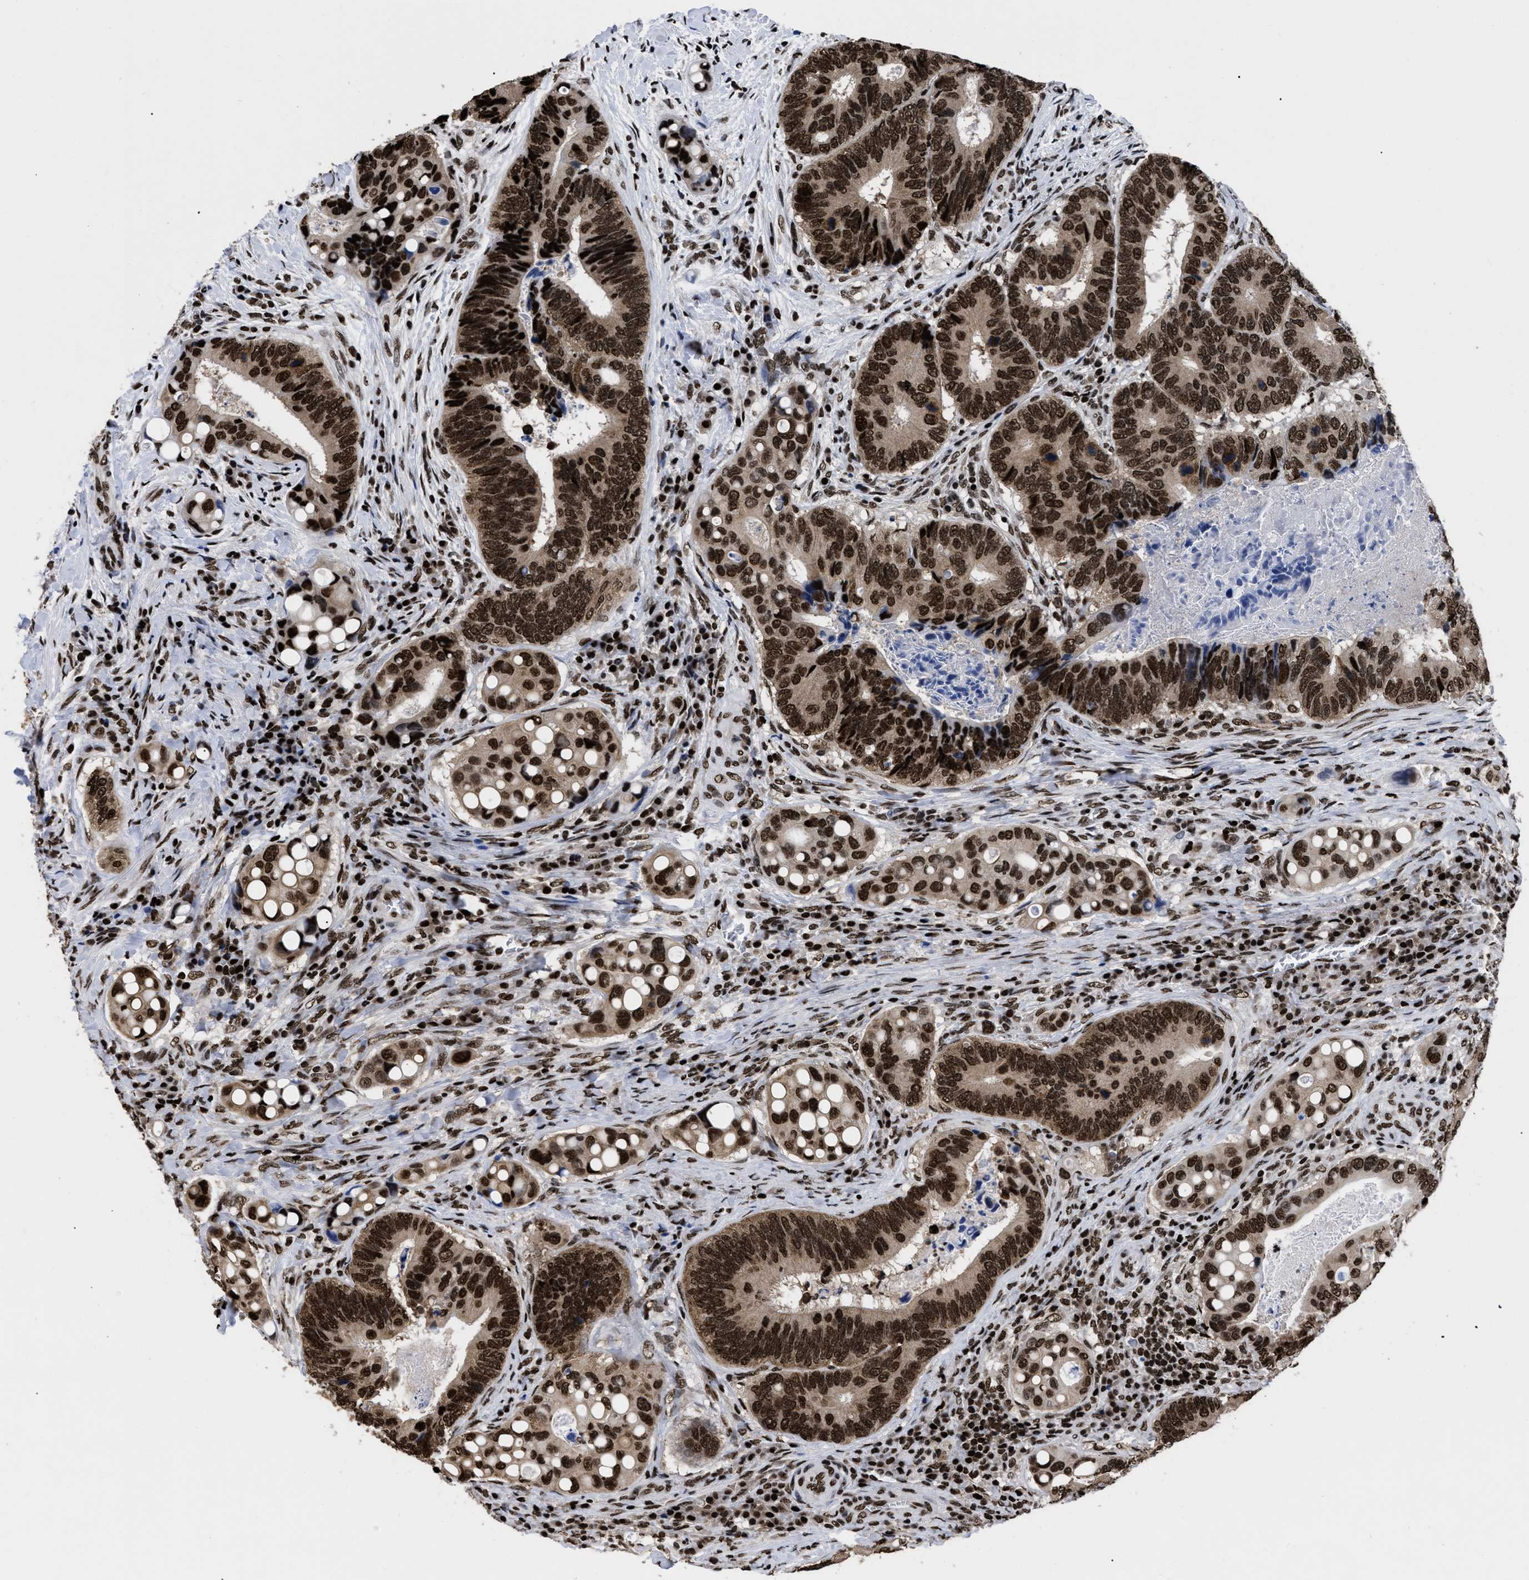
{"staining": {"intensity": "strong", "quantity": ">75%", "location": "nuclear"}, "tissue": "colorectal cancer", "cell_type": "Tumor cells", "image_type": "cancer", "snomed": [{"axis": "morphology", "description": "Inflammation, NOS"}, {"axis": "morphology", "description": "Adenocarcinoma, NOS"}, {"axis": "topography", "description": "Colon"}], "caption": "Colorectal cancer (adenocarcinoma) tissue demonstrates strong nuclear expression in approximately >75% of tumor cells", "gene": "CALHM3", "patient": {"sex": "male", "age": 72}}